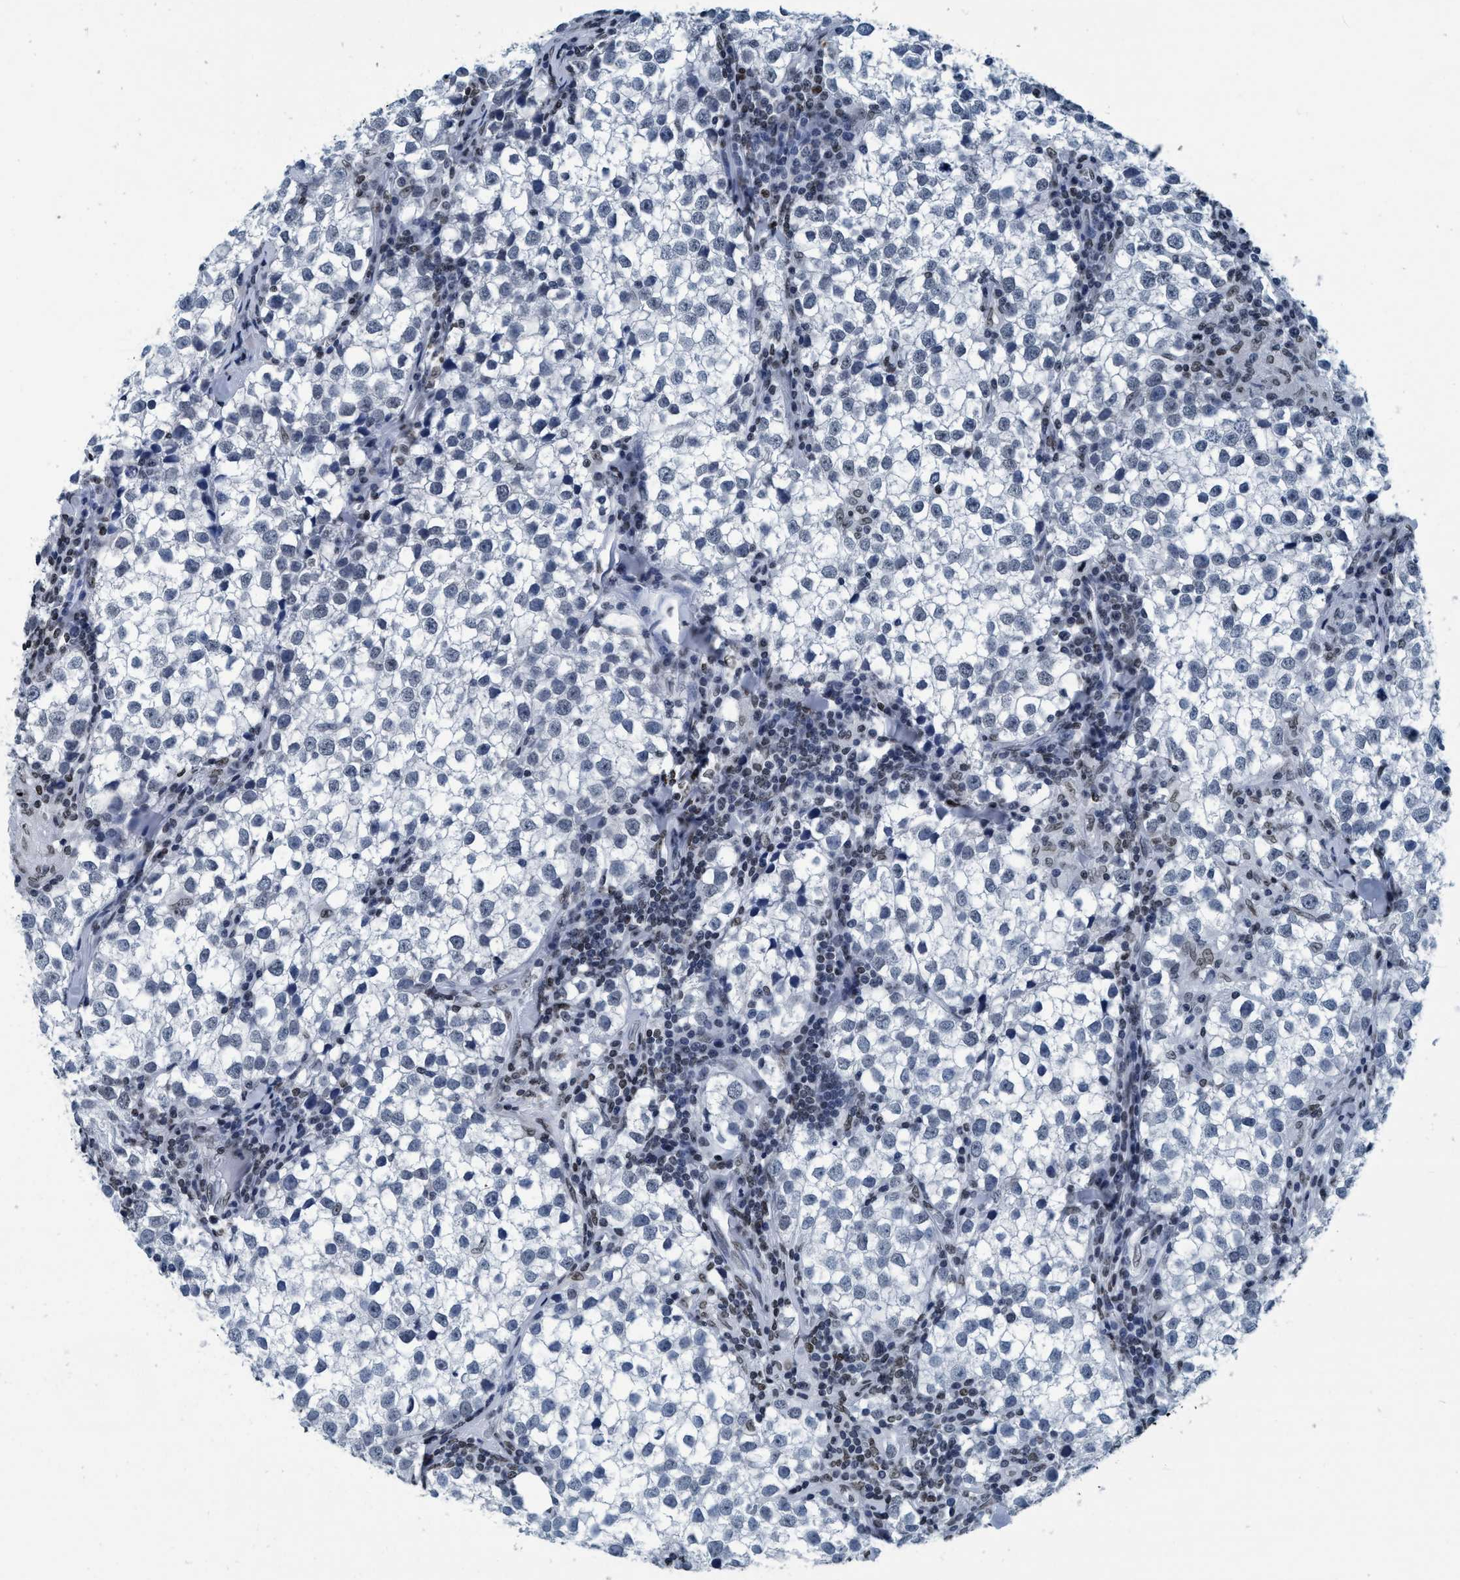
{"staining": {"intensity": "negative", "quantity": "none", "location": "none"}, "tissue": "testis cancer", "cell_type": "Tumor cells", "image_type": "cancer", "snomed": [{"axis": "morphology", "description": "Seminoma, NOS"}, {"axis": "morphology", "description": "Carcinoma, Embryonal, NOS"}, {"axis": "topography", "description": "Testis"}], "caption": "Immunohistochemistry micrograph of neoplastic tissue: human testis seminoma stained with DAB reveals no significant protein expression in tumor cells.", "gene": "CCNE2", "patient": {"sex": "male", "age": 36}}